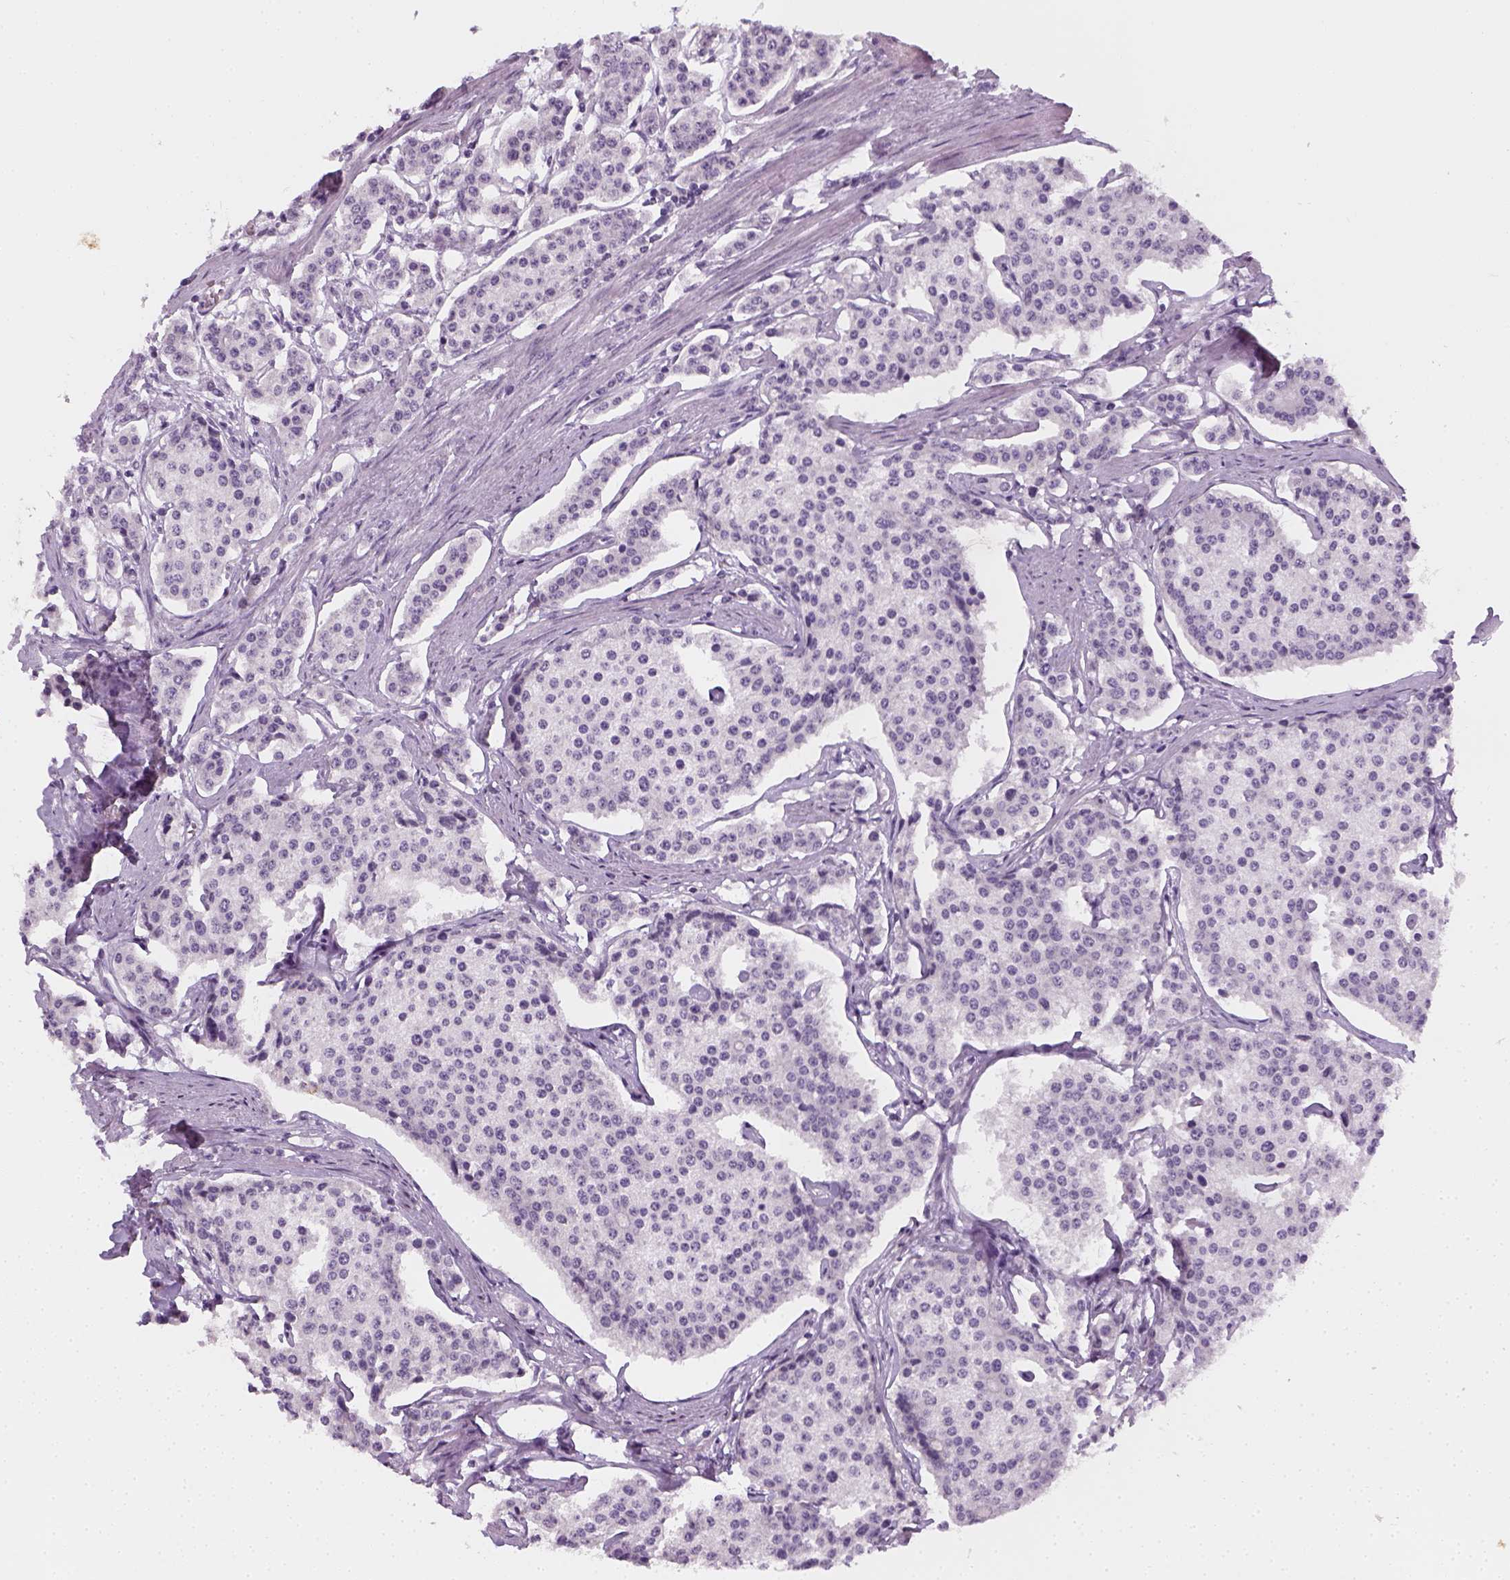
{"staining": {"intensity": "negative", "quantity": "none", "location": "none"}, "tissue": "carcinoid", "cell_type": "Tumor cells", "image_type": "cancer", "snomed": [{"axis": "morphology", "description": "Carcinoid, malignant, NOS"}, {"axis": "topography", "description": "Small intestine"}], "caption": "Immunohistochemical staining of human carcinoid demonstrates no significant staining in tumor cells. The staining is performed using DAB brown chromogen with nuclei counter-stained in using hematoxylin.", "gene": "TH", "patient": {"sex": "female", "age": 65}}